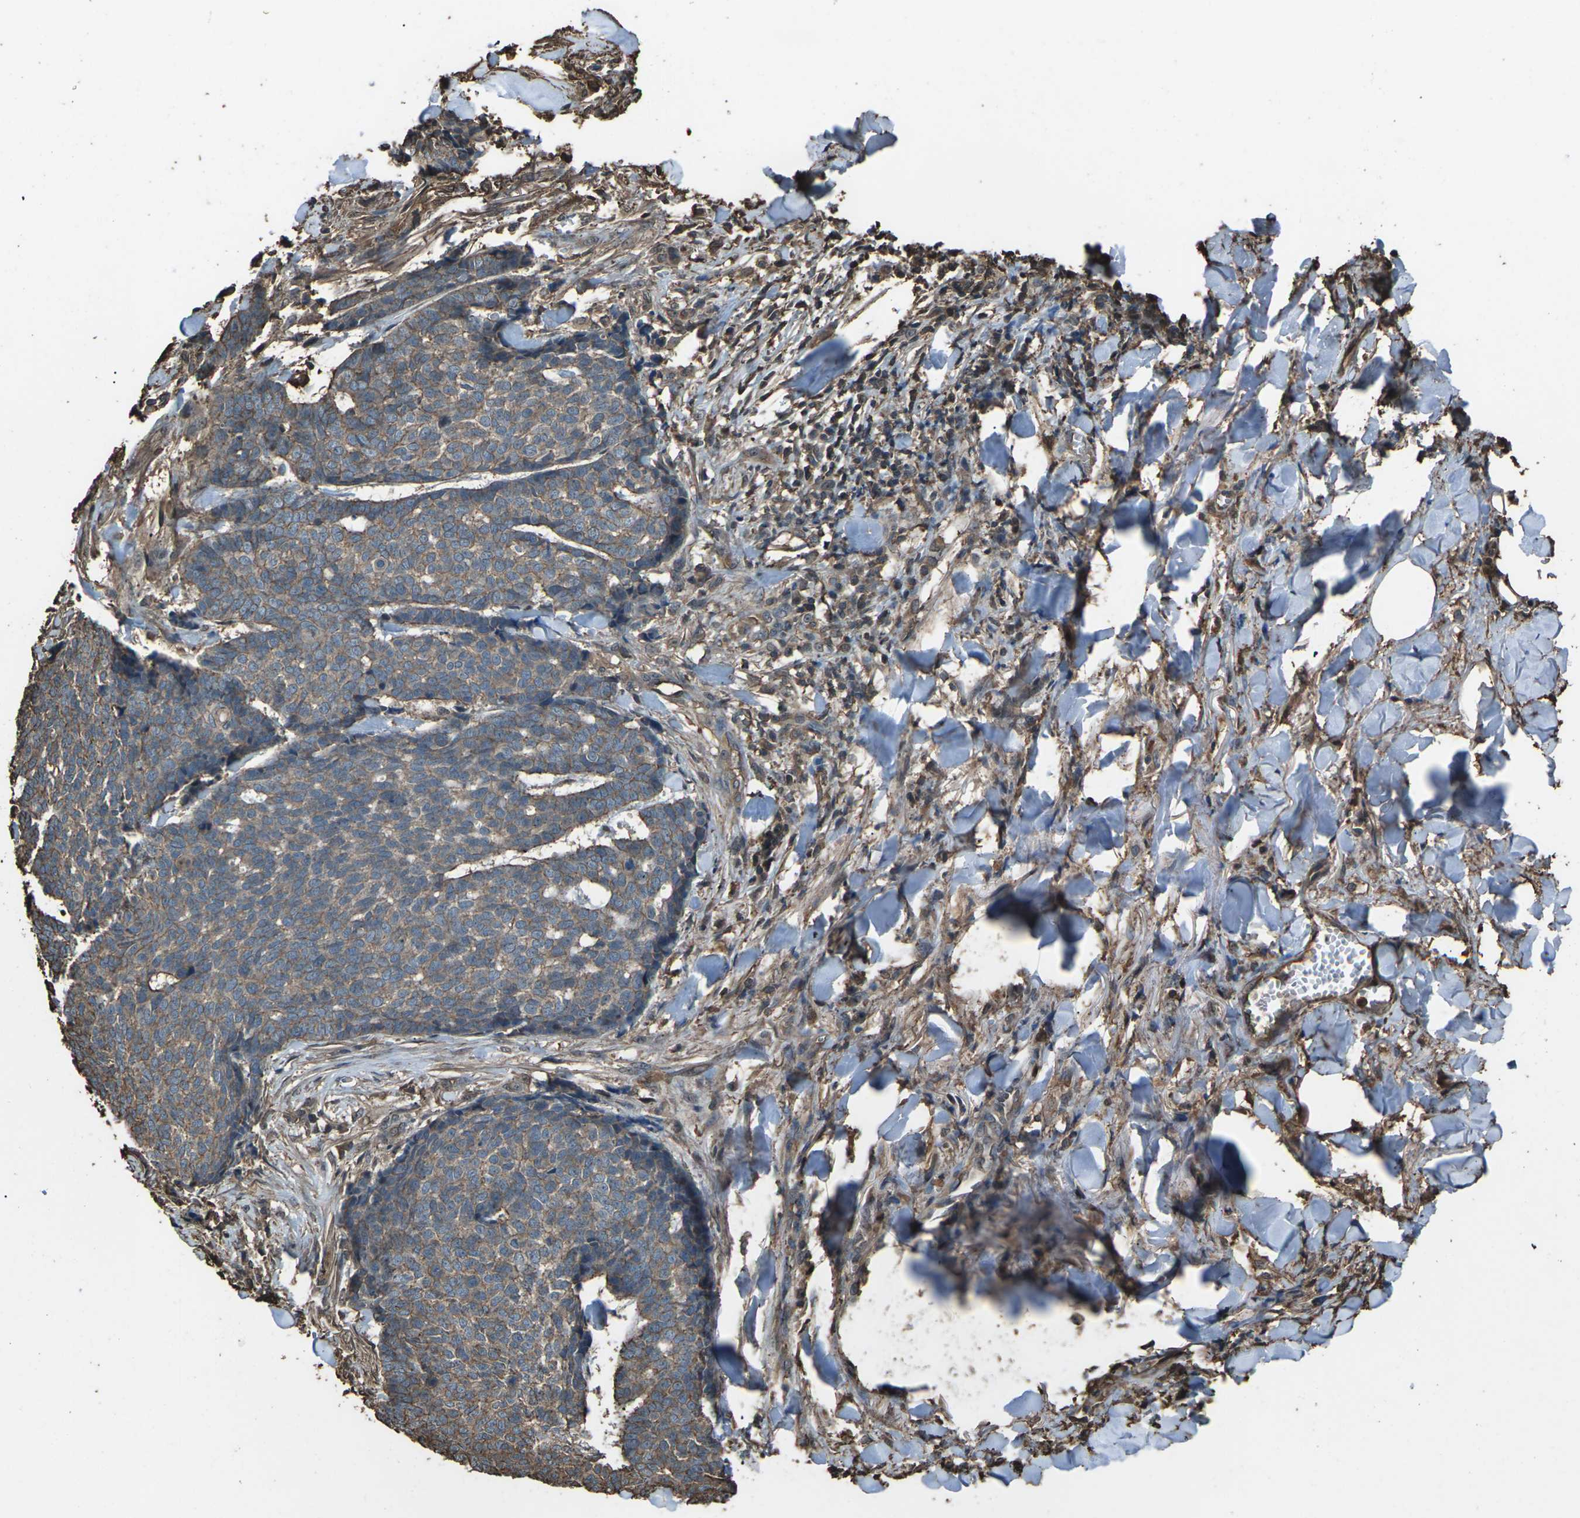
{"staining": {"intensity": "moderate", "quantity": "25%-75%", "location": "cytoplasmic/membranous"}, "tissue": "skin cancer", "cell_type": "Tumor cells", "image_type": "cancer", "snomed": [{"axis": "morphology", "description": "Basal cell carcinoma"}, {"axis": "topography", "description": "Skin"}], "caption": "Tumor cells demonstrate medium levels of moderate cytoplasmic/membranous positivity in about 25%-75% of cells in skin cancer (basal cell carcinoma).", "gene": "DHPS", "patient": {"sex": "male", "age": 84}}